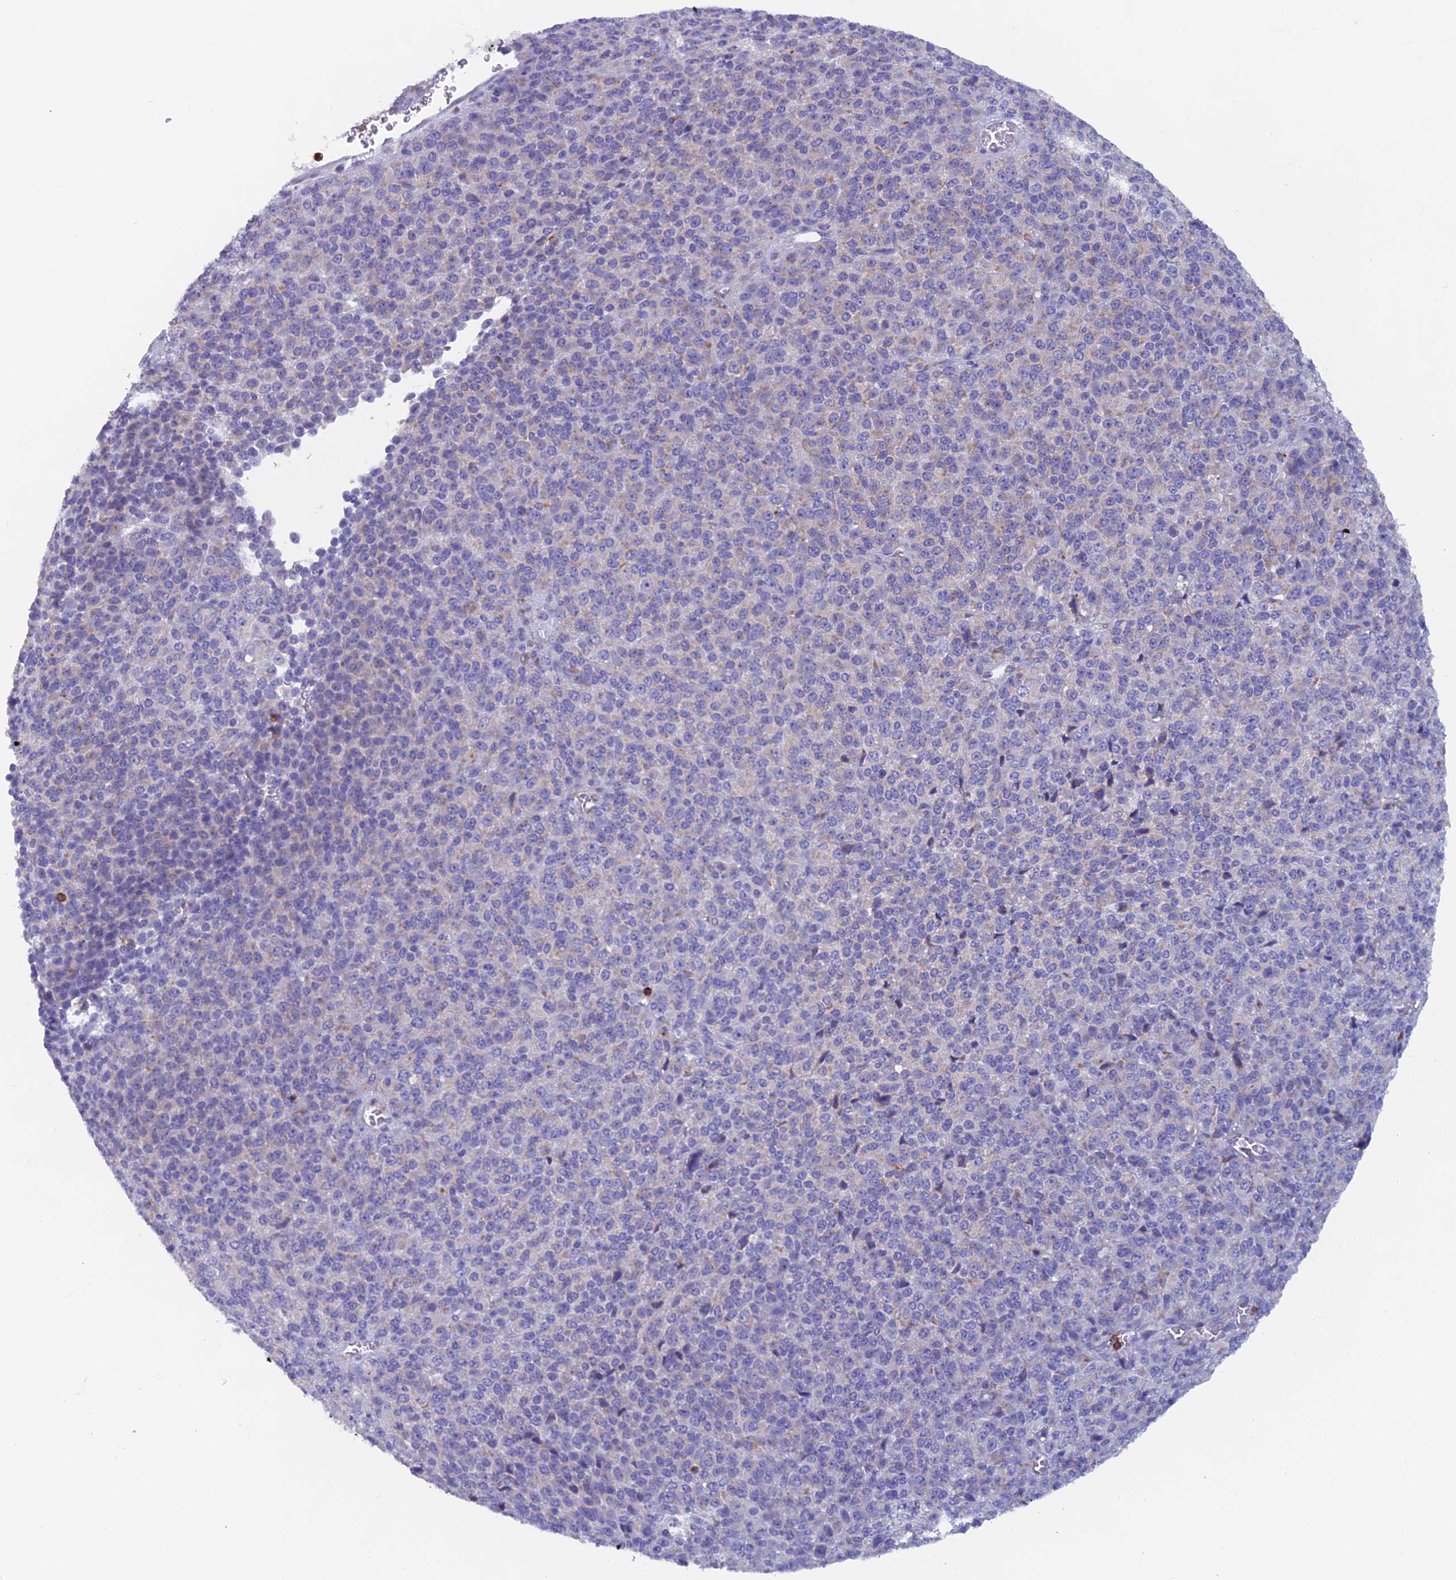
{"staining": {"intensity": "negative", "quantity": "none", "location": "none"}, "tissue": "melanoma", "cell_type": "Tumor cells", "image_type": "cancer", "snomed": [{"axis": "morphology", "description": "Malignant melanoma, Metastatic site"}, {"axis": "topography", "description": "Brain"}], "caption": "DAB (3,3'-diaminobenzidine) immunohistochemical staining of human malignant melanoma (metastatic site) reveals no significant expression in tumor cells. (Stains: DAB immunohistochemistry (IHC) with hematoxylin counter stain, Microscopy: brightfield microscopy at high magnification).", "gene": "ABI3BP", "patient": {"sex": "female", "age": 56}}